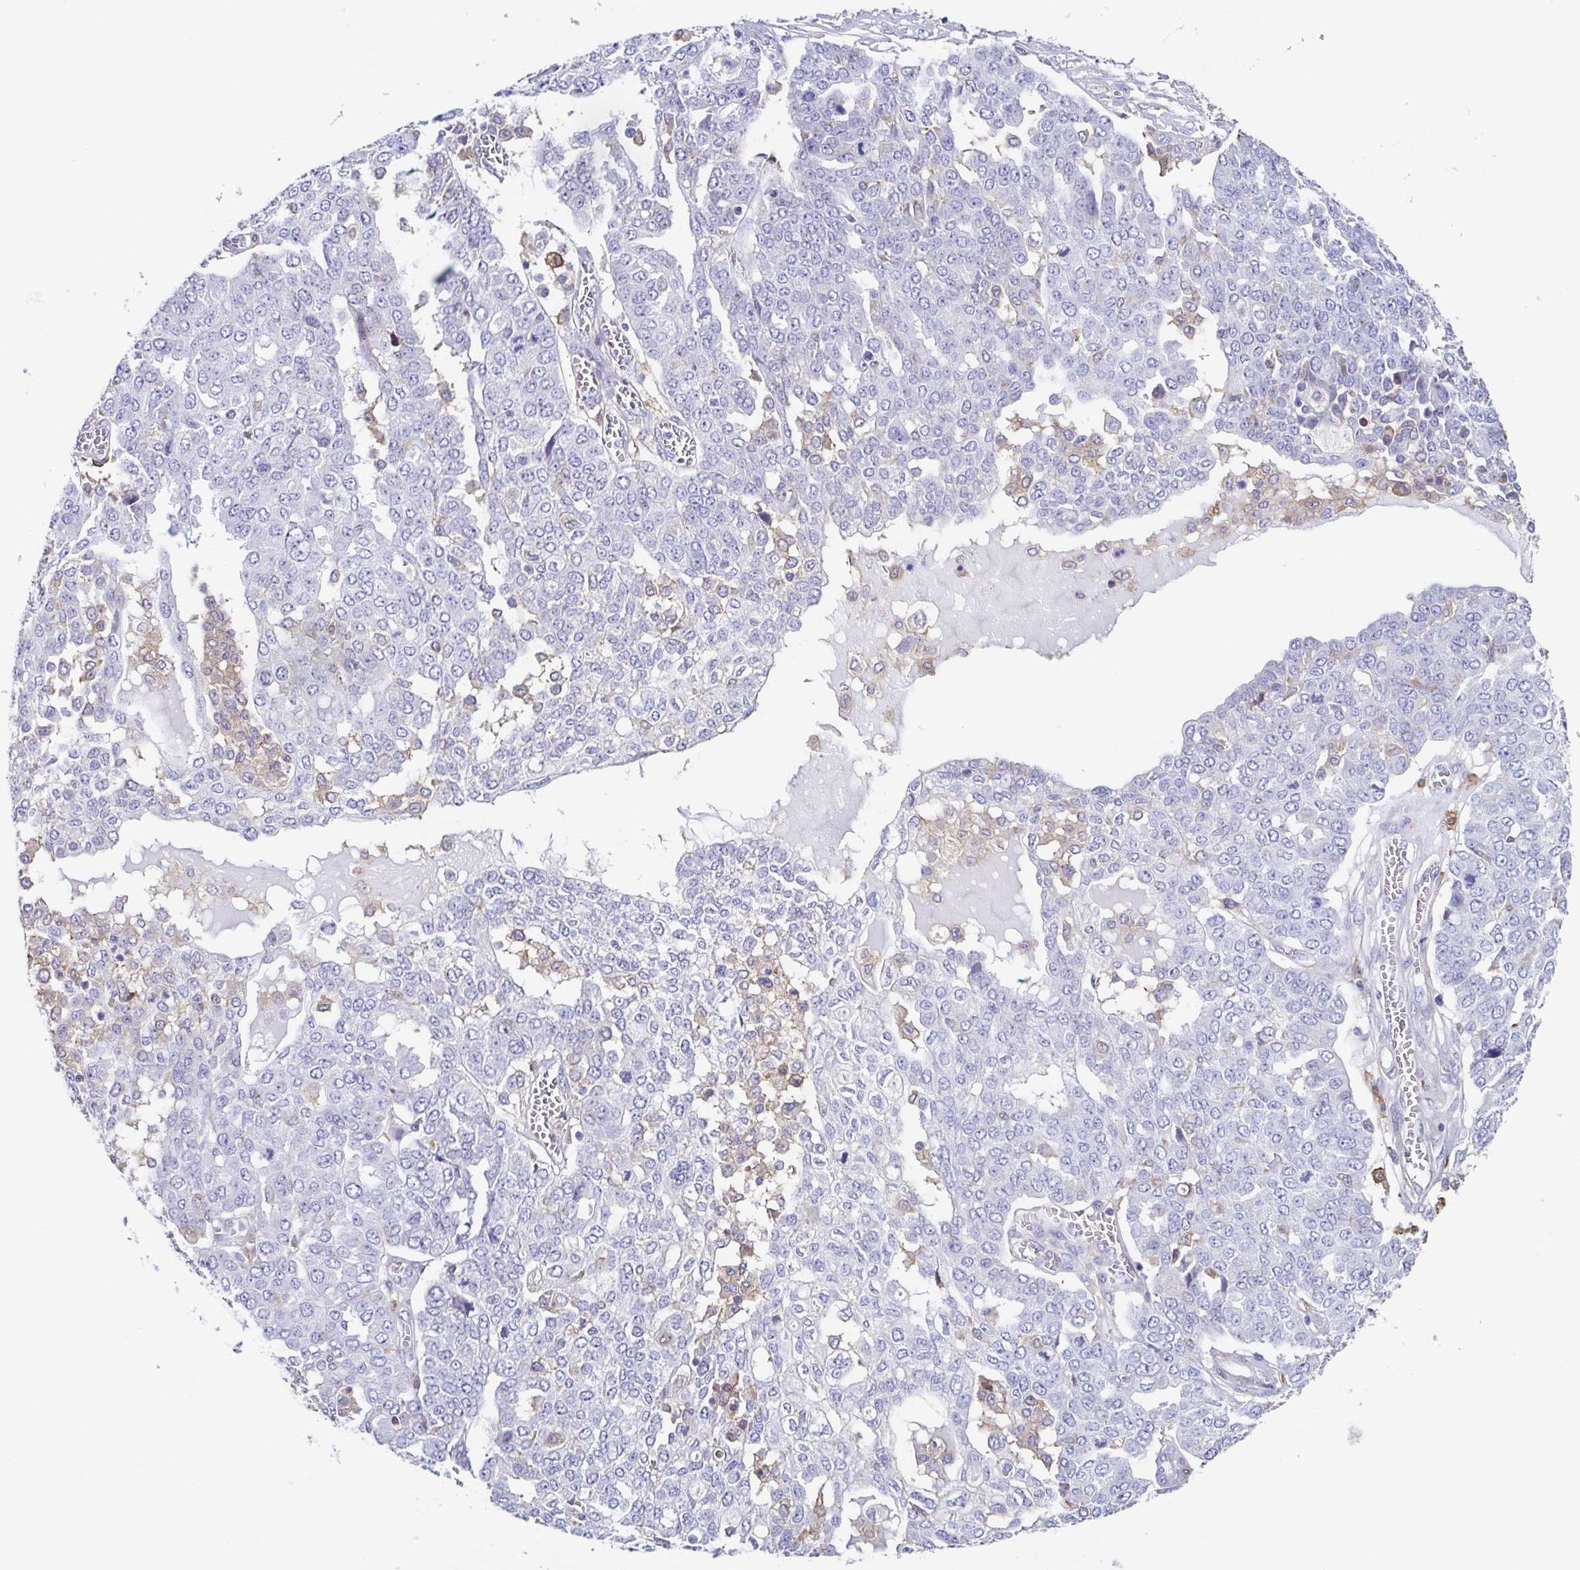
{"staining": {"intensity": "negative", "quantity": "none", "location": "none"}, "tissue": "ovarian cancer", "cell_type": "Tumor cells", "image_type": "cancer", "snomed": [{"axis": "morphology", "description": "Cystadenocarcinoma, serous, NOS"}, {"axis": "topography", "description": "Soft tissue"}, {"axis": "topography", "description": "Ovary"}], "caption": "Immunohistochemistry (IHC) of ovarian serous cystadenocarcinoma reveals no expression in tumor cells. (Brightfield microscopy of DAB immunohistochemistry at high magnification).", "gene": "ANXA10", "patient": {"sex": "female", "age": 57}}